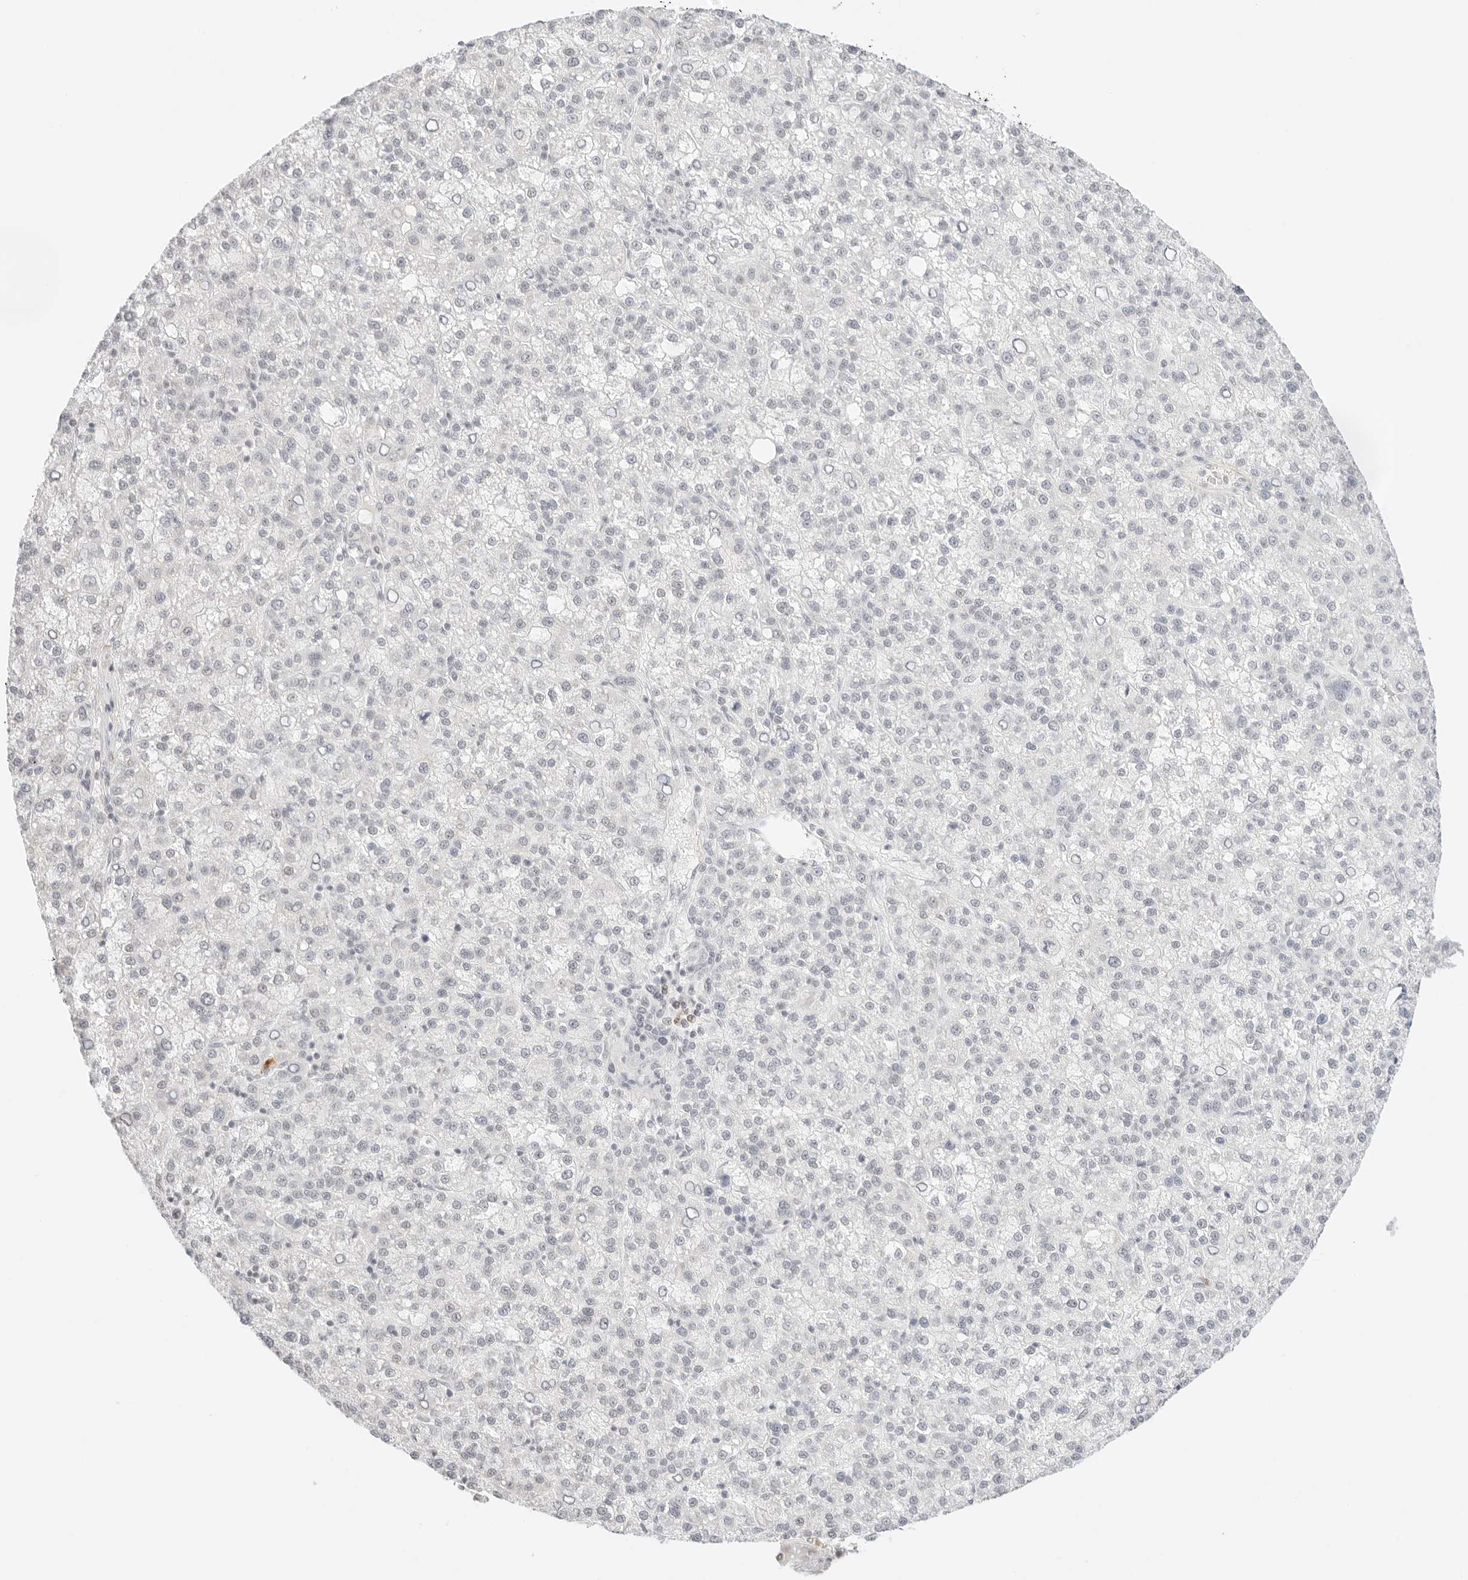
{"staining": {"intensity": "negative", "quantity": "none", "location": "none"}, "tissue": "liver cancer", "cell_type": "Tumor cells", "image_type": "cancer", "snomed": [{"axis": "morphology", "description": "Carcinoma, Hepatocellular, NOS"}, {"axis": "topography", "description": "Liver"}], "caption": "IHC photomicrograph of liver cancer (hepatocellular carcinoma) stained for a protein (brown), which shows no staining in tumor cells. The staining is performed using DAB brown chromogen with nuclei counter-stained in using hematoxylin.", "gene": "FBLN5", "patient": {"sex": "female", "age": 58}}